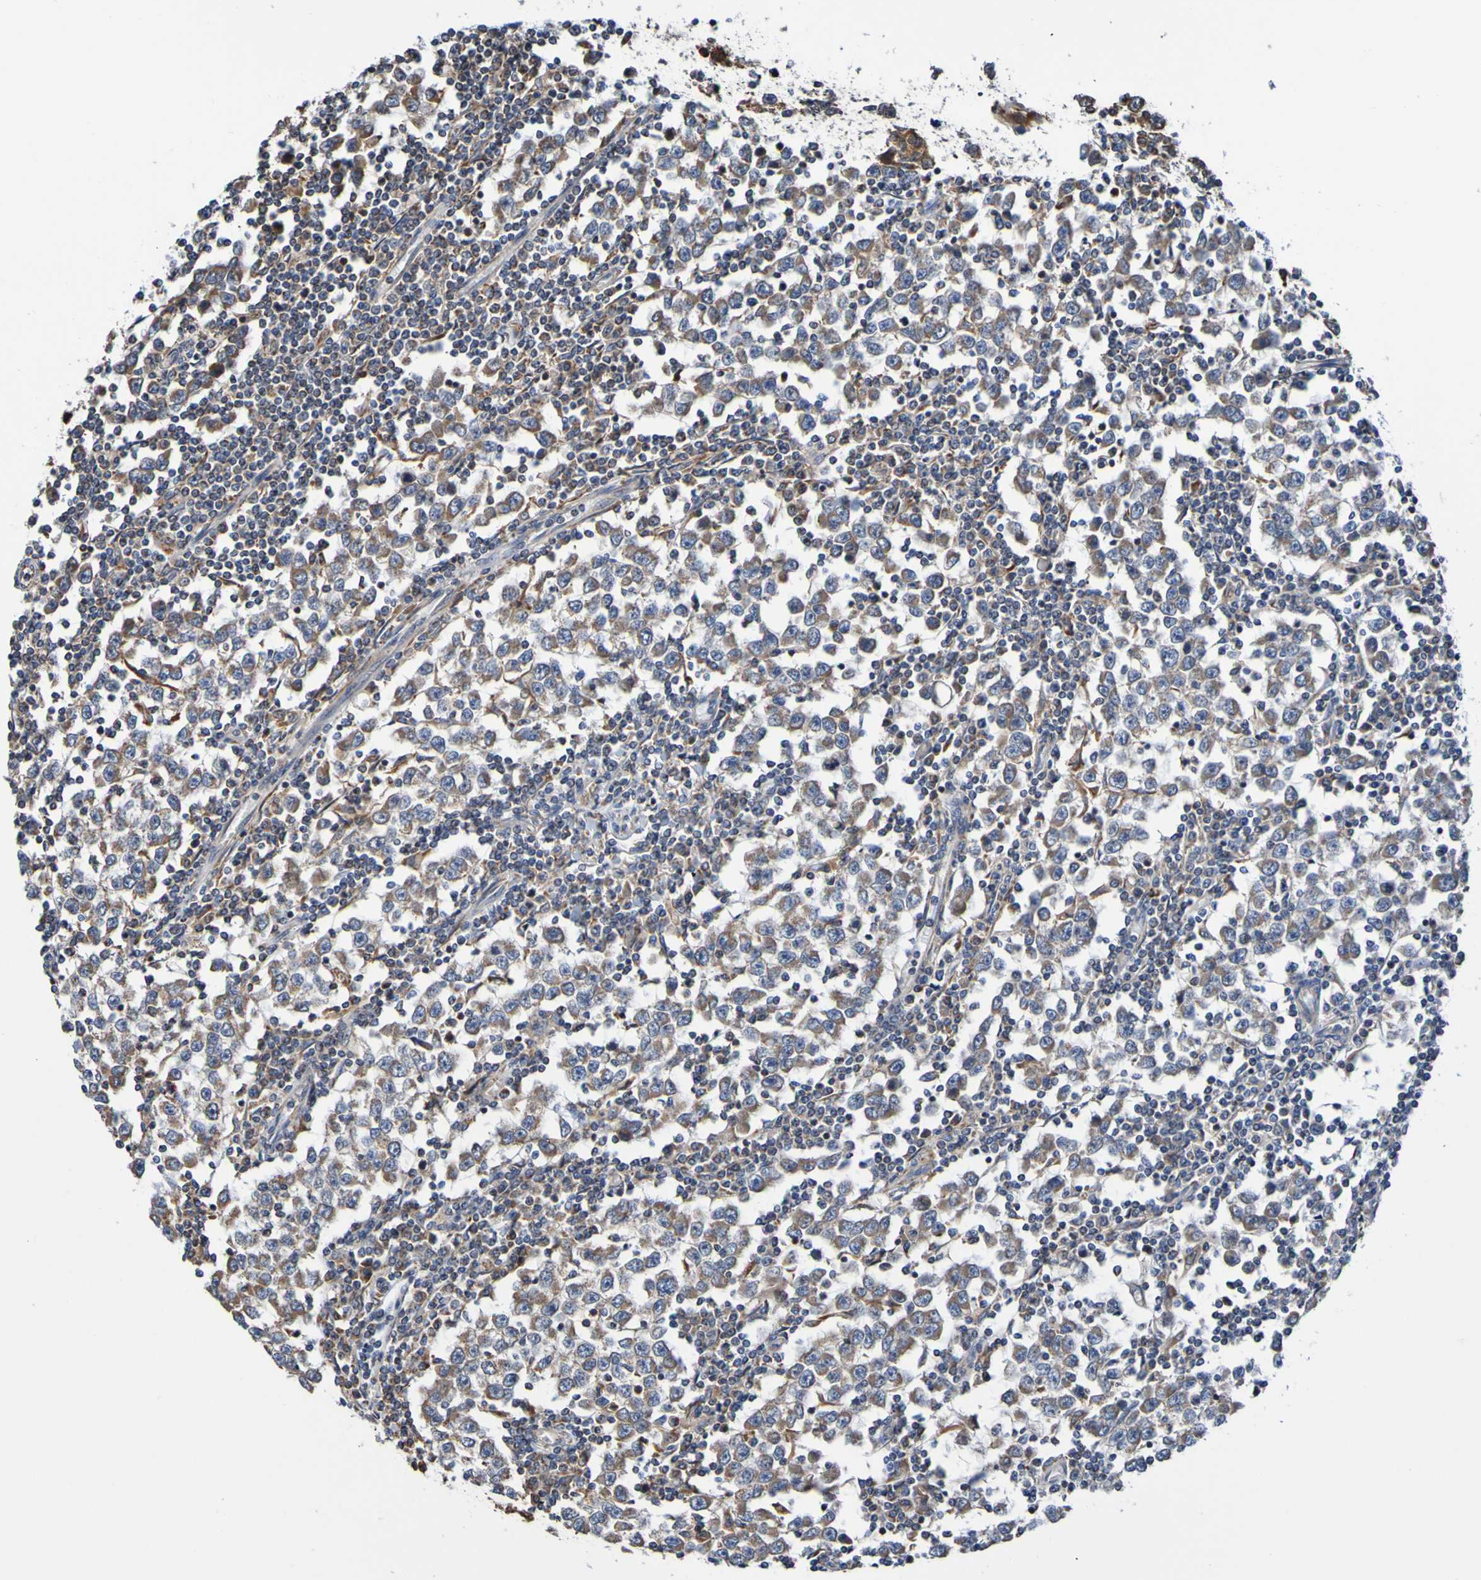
{"staining": {"intensity": "moderate", "quantity": ">75%", "location": "cytoplasmic/membranous"}, "tissue": "testis cancer", "cell_type": "Tumor cells", "image_type": "cancer", "snomed": [{"axis": "morphology", "description": "Seminoma, NOS"}, {"axis": "topography", "description": "Testis"}], "caption": "Testis seminoma was stained to show a protein in brown. There is medium levels of moderate cytoplasmic/membranous expression in about >75% of tumor cells.", "gene": "AXIN1", "patient": {"sex": "male", "age": 65}}